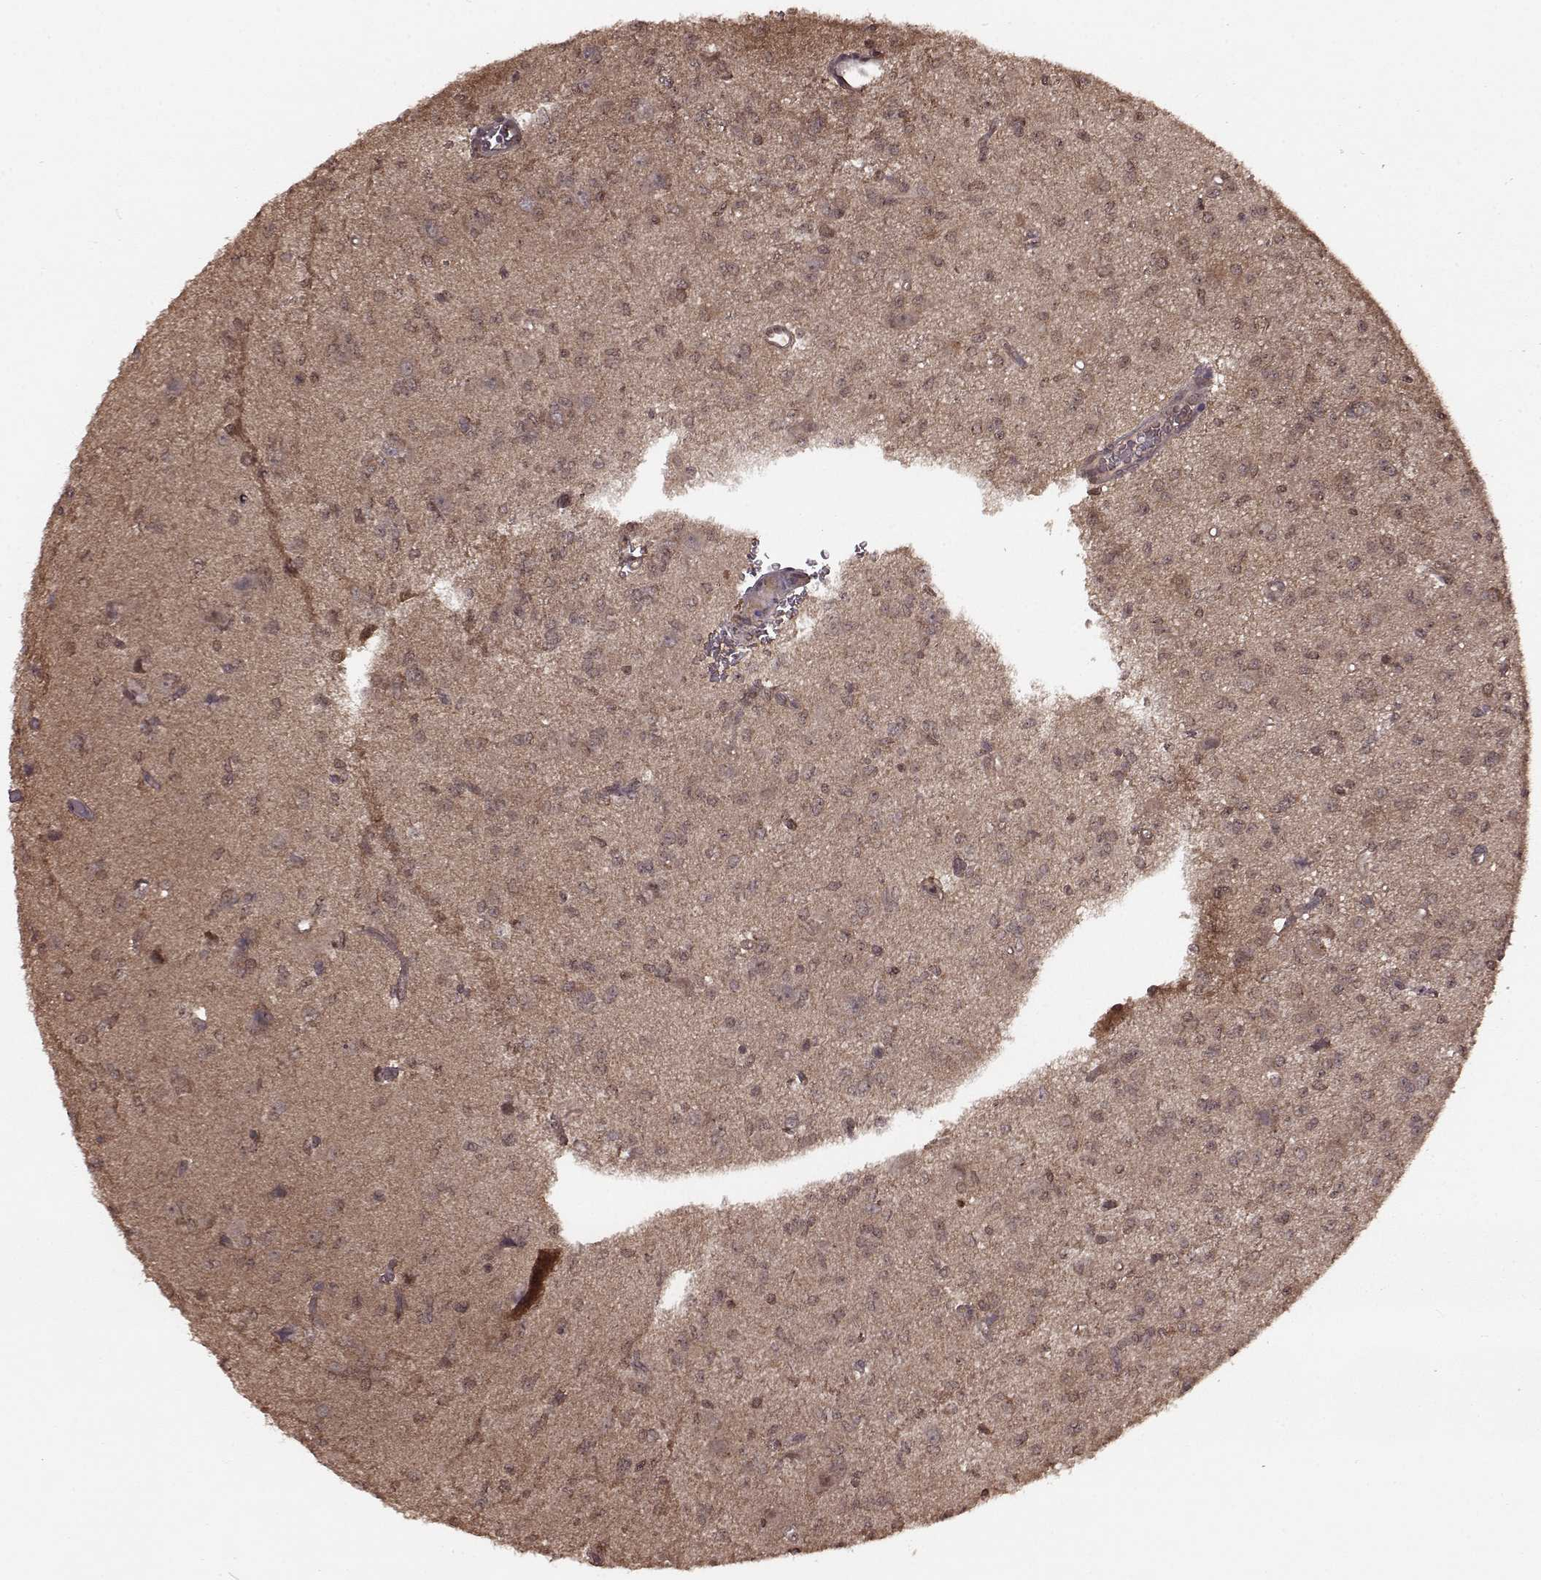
{"staining": {"intensity": "weak", "quantity": "25%-75%", "location": "cytoplasmic/membranous,nuclear"}, "tissue": "glioma", "cell_type": "Tumor cells", "image_type": "cancer", "snomed": [{"axis": "morphology", "description": "Glioma, malignant, Low grade"}, {"axis": "topography", "description": "Brain"}], "caption": "A brown stain shows weak cytoplasmic/membranous and nuclear staining of a protein in low-grade glioma (malignant) tumor cells. (IHC, brightfield microscopy, high magnification).", "gene": "GSS", "patient": {"sex": "male", "age": 27}}